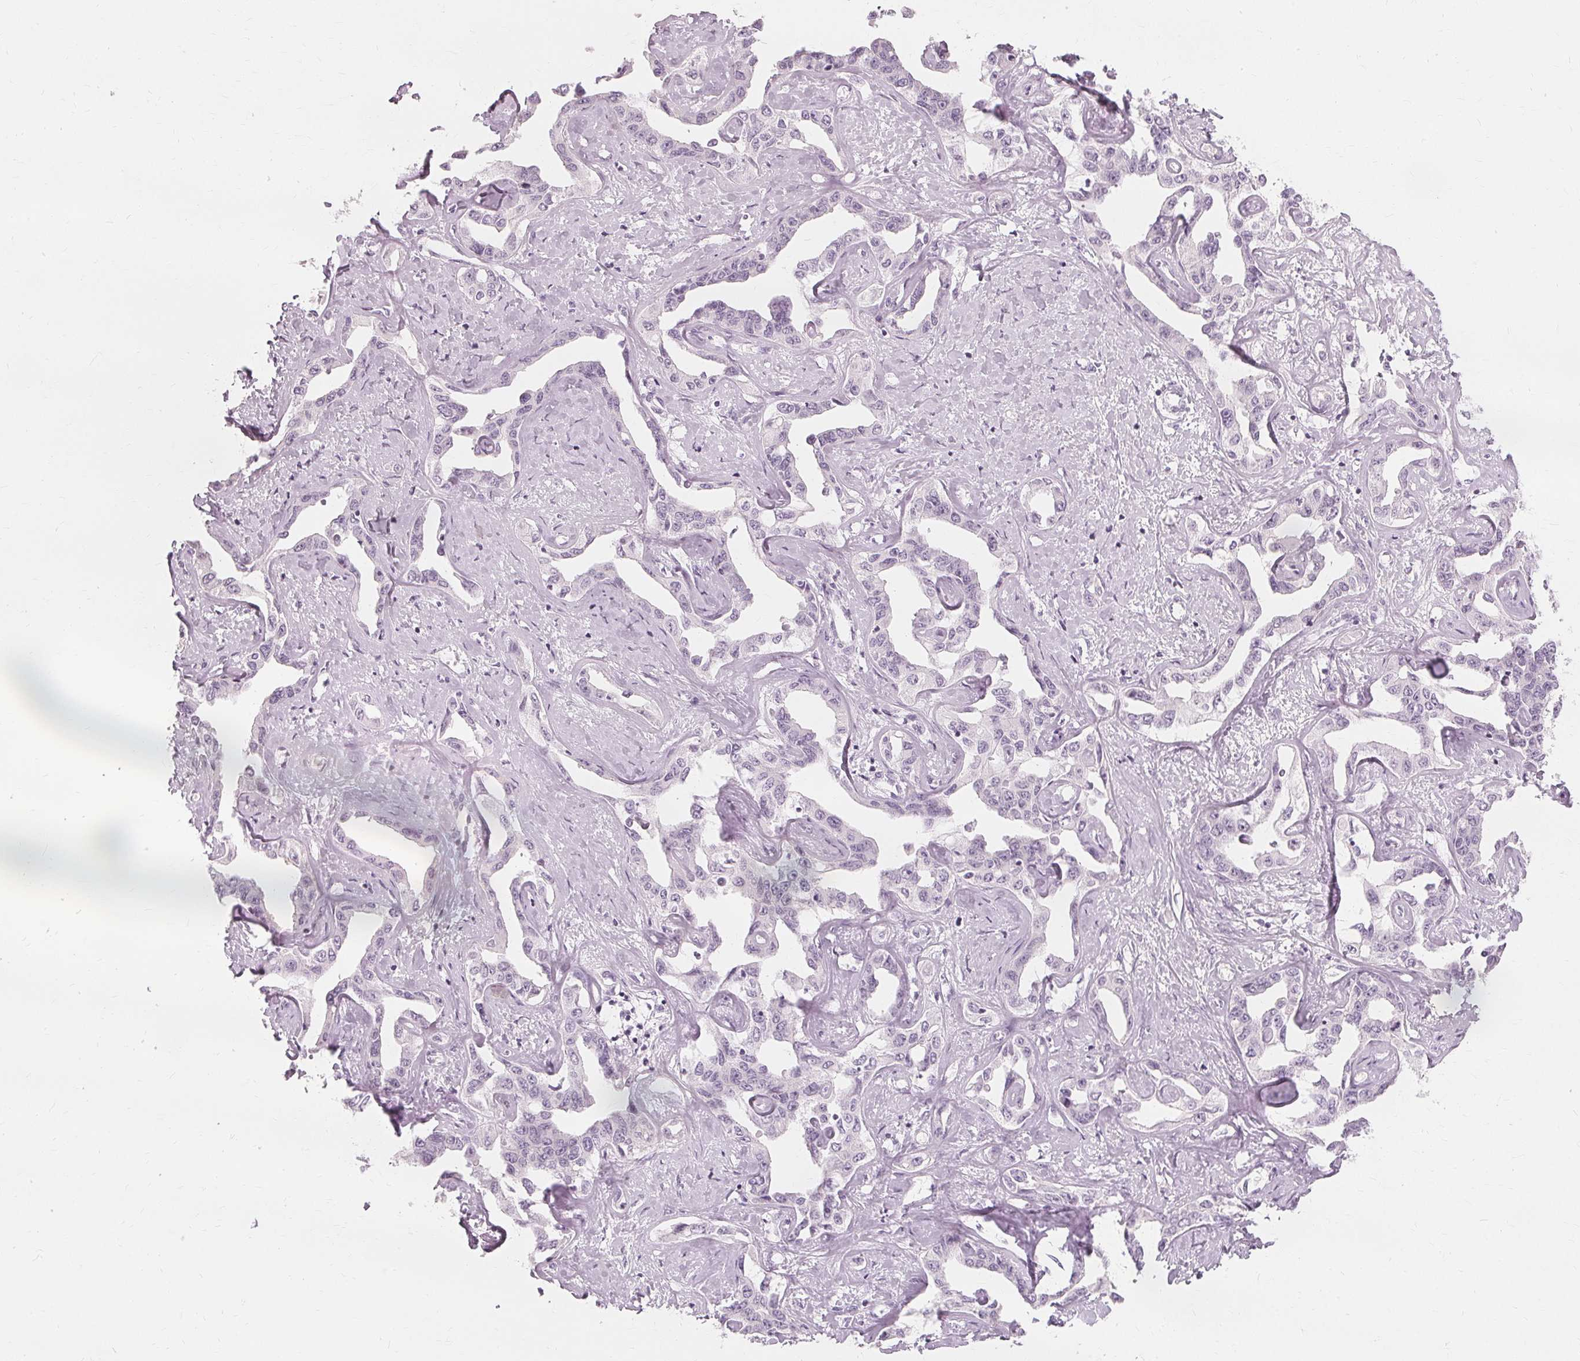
{"staining": {"intensity": "negative", "quantity": "none", "location": "none"}, "tissue": "liver cancer", "cell_type": "Tumor cells", "image_type": "cancer", "snomed": [{"axis": "morphology", "description": "Cholangiocarcinoma"}, {"axis": "topography", "description": "Liver"}], "caption": "Immunohistochemistry (IHC) image of liver cancer stained for a protein (brown), which shows no staining in tumor cells. The staining is performed using DAB (3,3'-diaminobenzidine) brown chromogen with nuclei counter-stained in using hematoxylin.", "gene": "MUC12", "patient": {"sex": "male", "age": 59}}